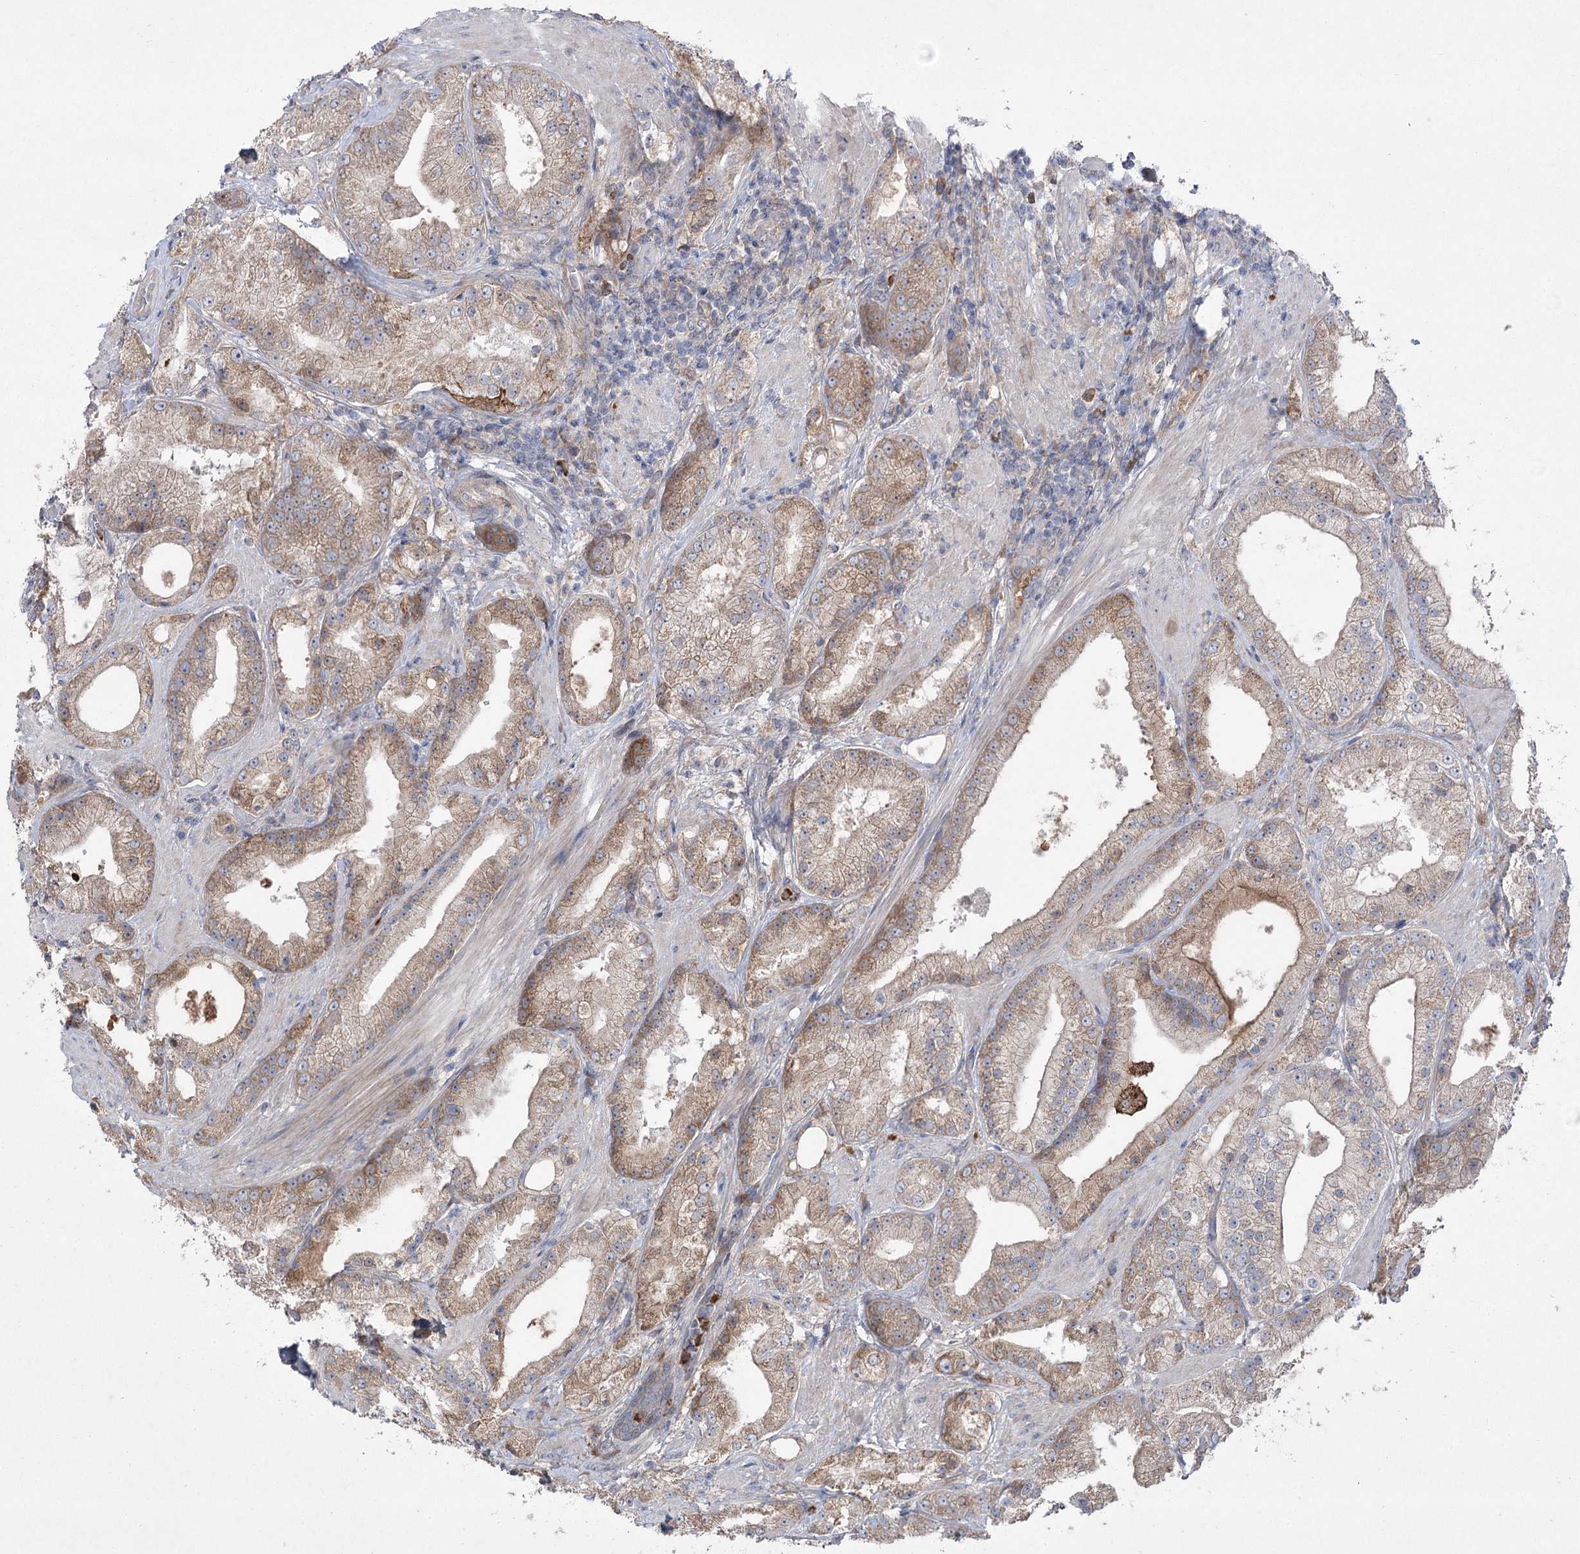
{"staining": {"intensity": "weak", "quantity": ">75%", "location": "cytoplasmic/membranous"}, "tissue": "prostate cancer", "cell_type": "Tumor cells", "image_type": "cancer", "snomed": [{"axis": "morphology", "description": "Adenocarcinoma, Low grade"}, {"axis": "topography", "description": "Prostate"}], "caption": "Human prostate cancer (adenocarcinoma (low-grade)) stained with a protein marker shows weak staining in tumor cells.", "gene": "PLEKHA5", "patient": {"sex": "male", "age": 67}}